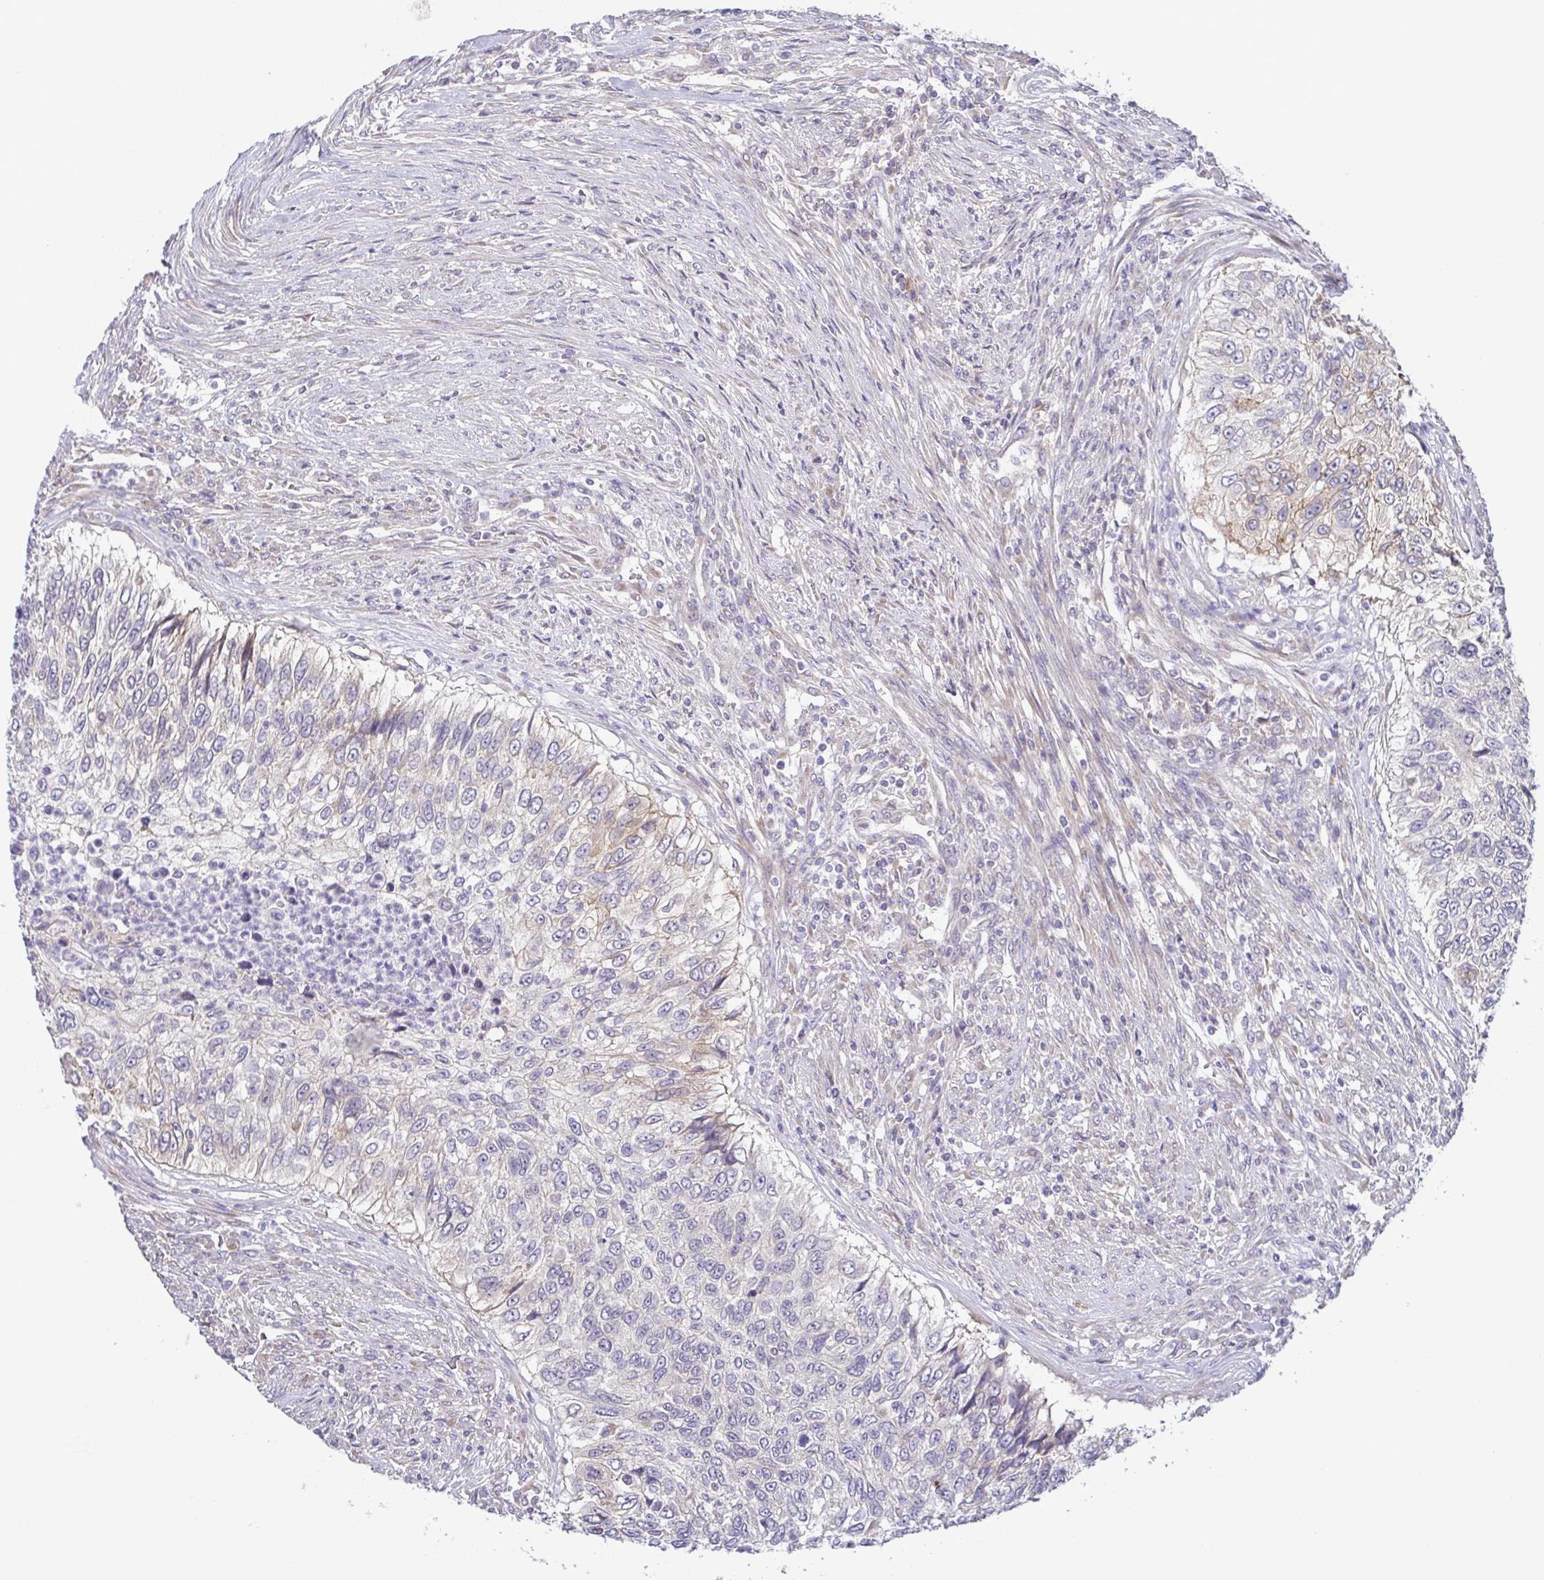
{"staining": {"intensity": "weak", "quantity": "<25%", "location": "cytoplasmic/membranous"}, "tissue": "urothelial cancer", "cell_type": "Tumor cells", "image_type": "cancer", "snomed": [{"axis": "morphology", "description": "Urothelial carcinoma, High grade"}, {"axis": "topography", "description": "Urinary bladder"}], "caption": "This is an immunohistochemistry (IHC) image of human urothelial carcinoma (high-grade). There is no expression in tumor cells.", "gene": "LMF2", "patient": {"sex": "female", "age": 60}}